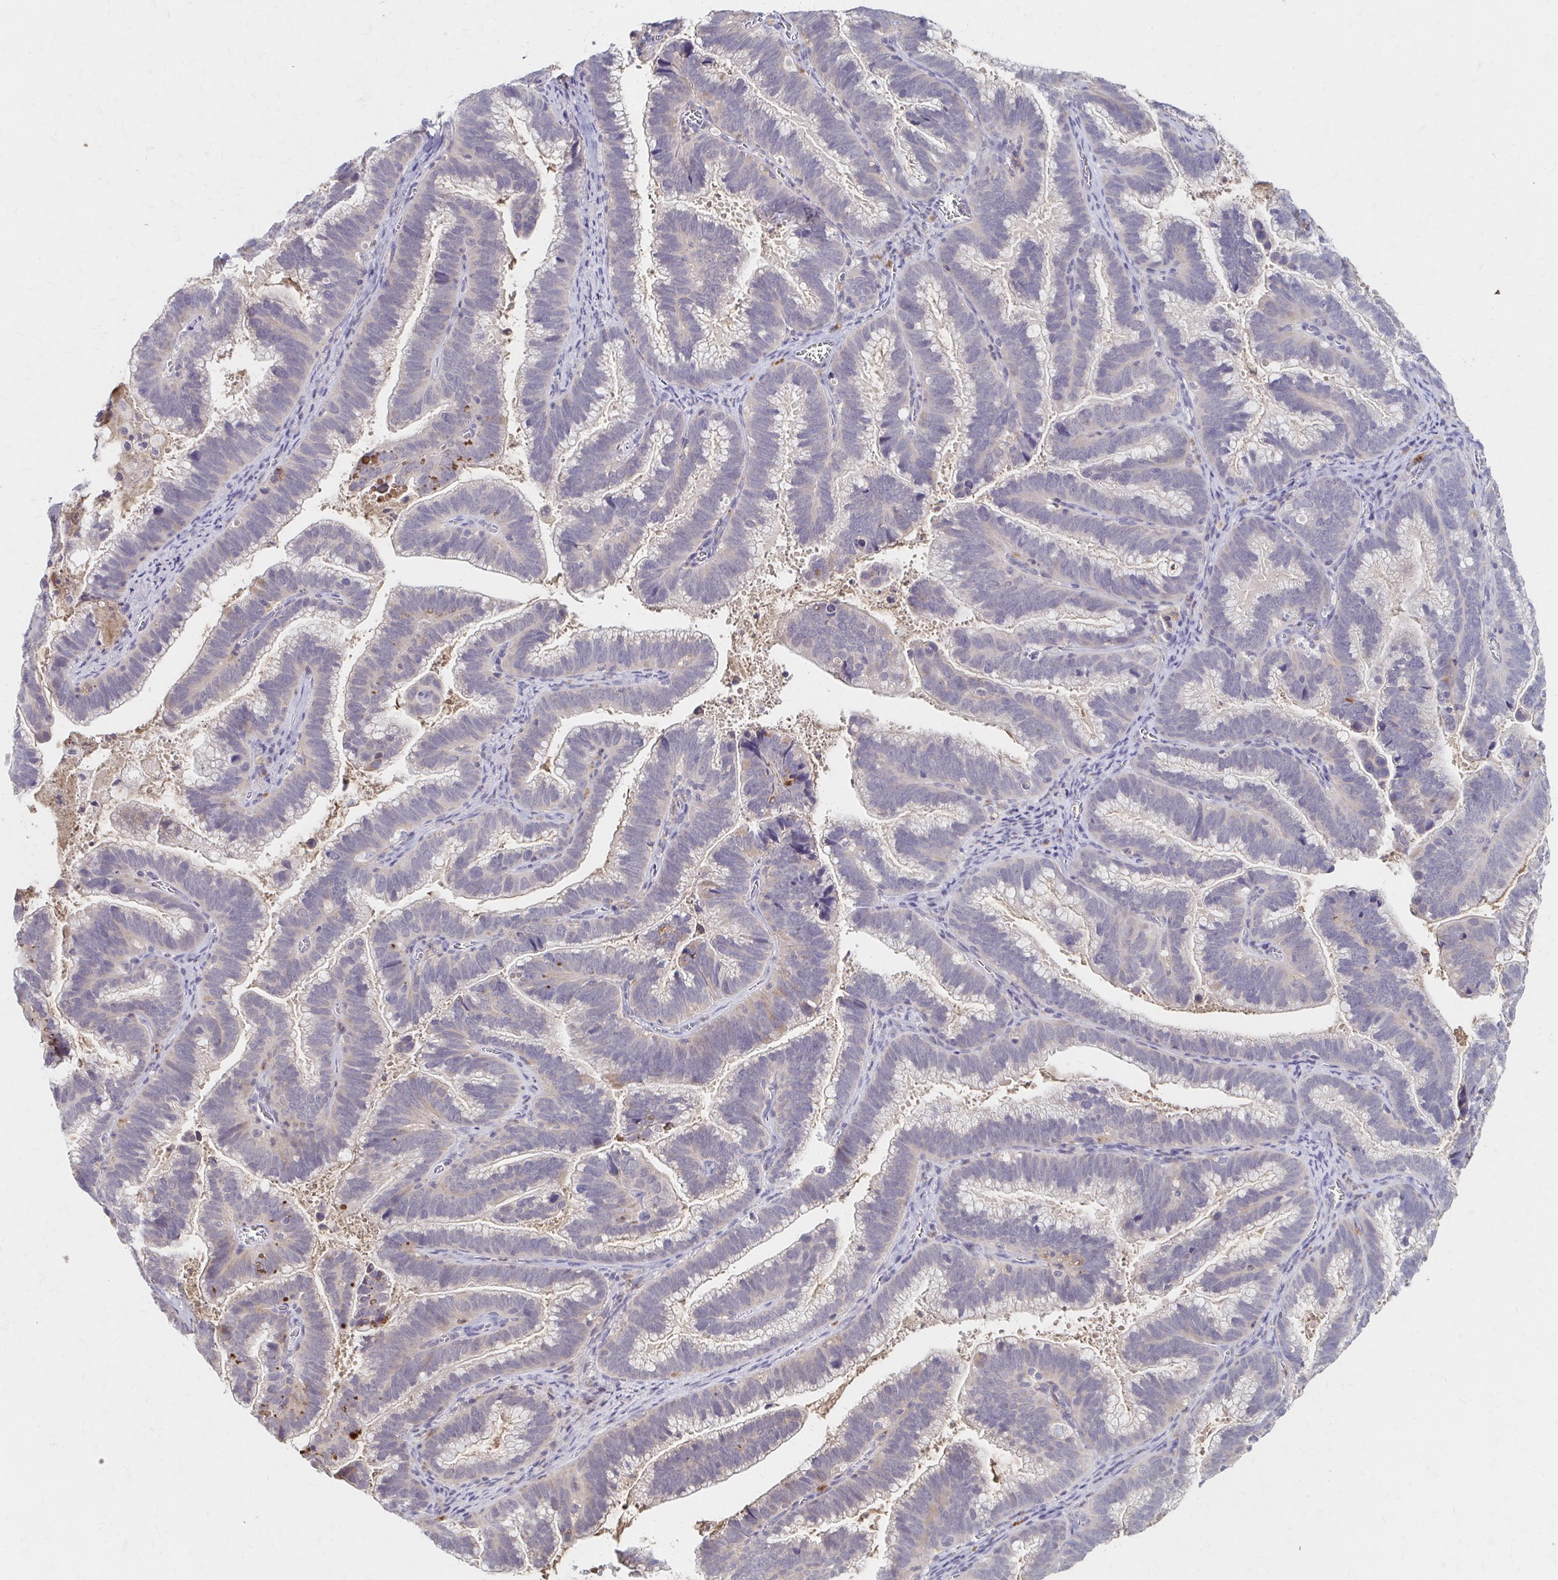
{"staining": {"intensity": "negative", "quantity": "none", "location": "none"}, "tissue": "cervical cancer", "cell_type": "Tumor cells", "image_type": "cancer", "snomed": [{"axis": "morphology", "description": "Adenocarcinoma, NOS"}, {"axis": "topography", "description": "Cervix"}], "caption": "A histopathology image of cervical cancer stained for a protein displays no brown staining in tumor cells. (Brightfield microscopy of DAB (3,3'-diaminobenzidine) IHC at high magnification).", "gene": "HMGCS2", "patient": {"sex": "female", "age": 61}}